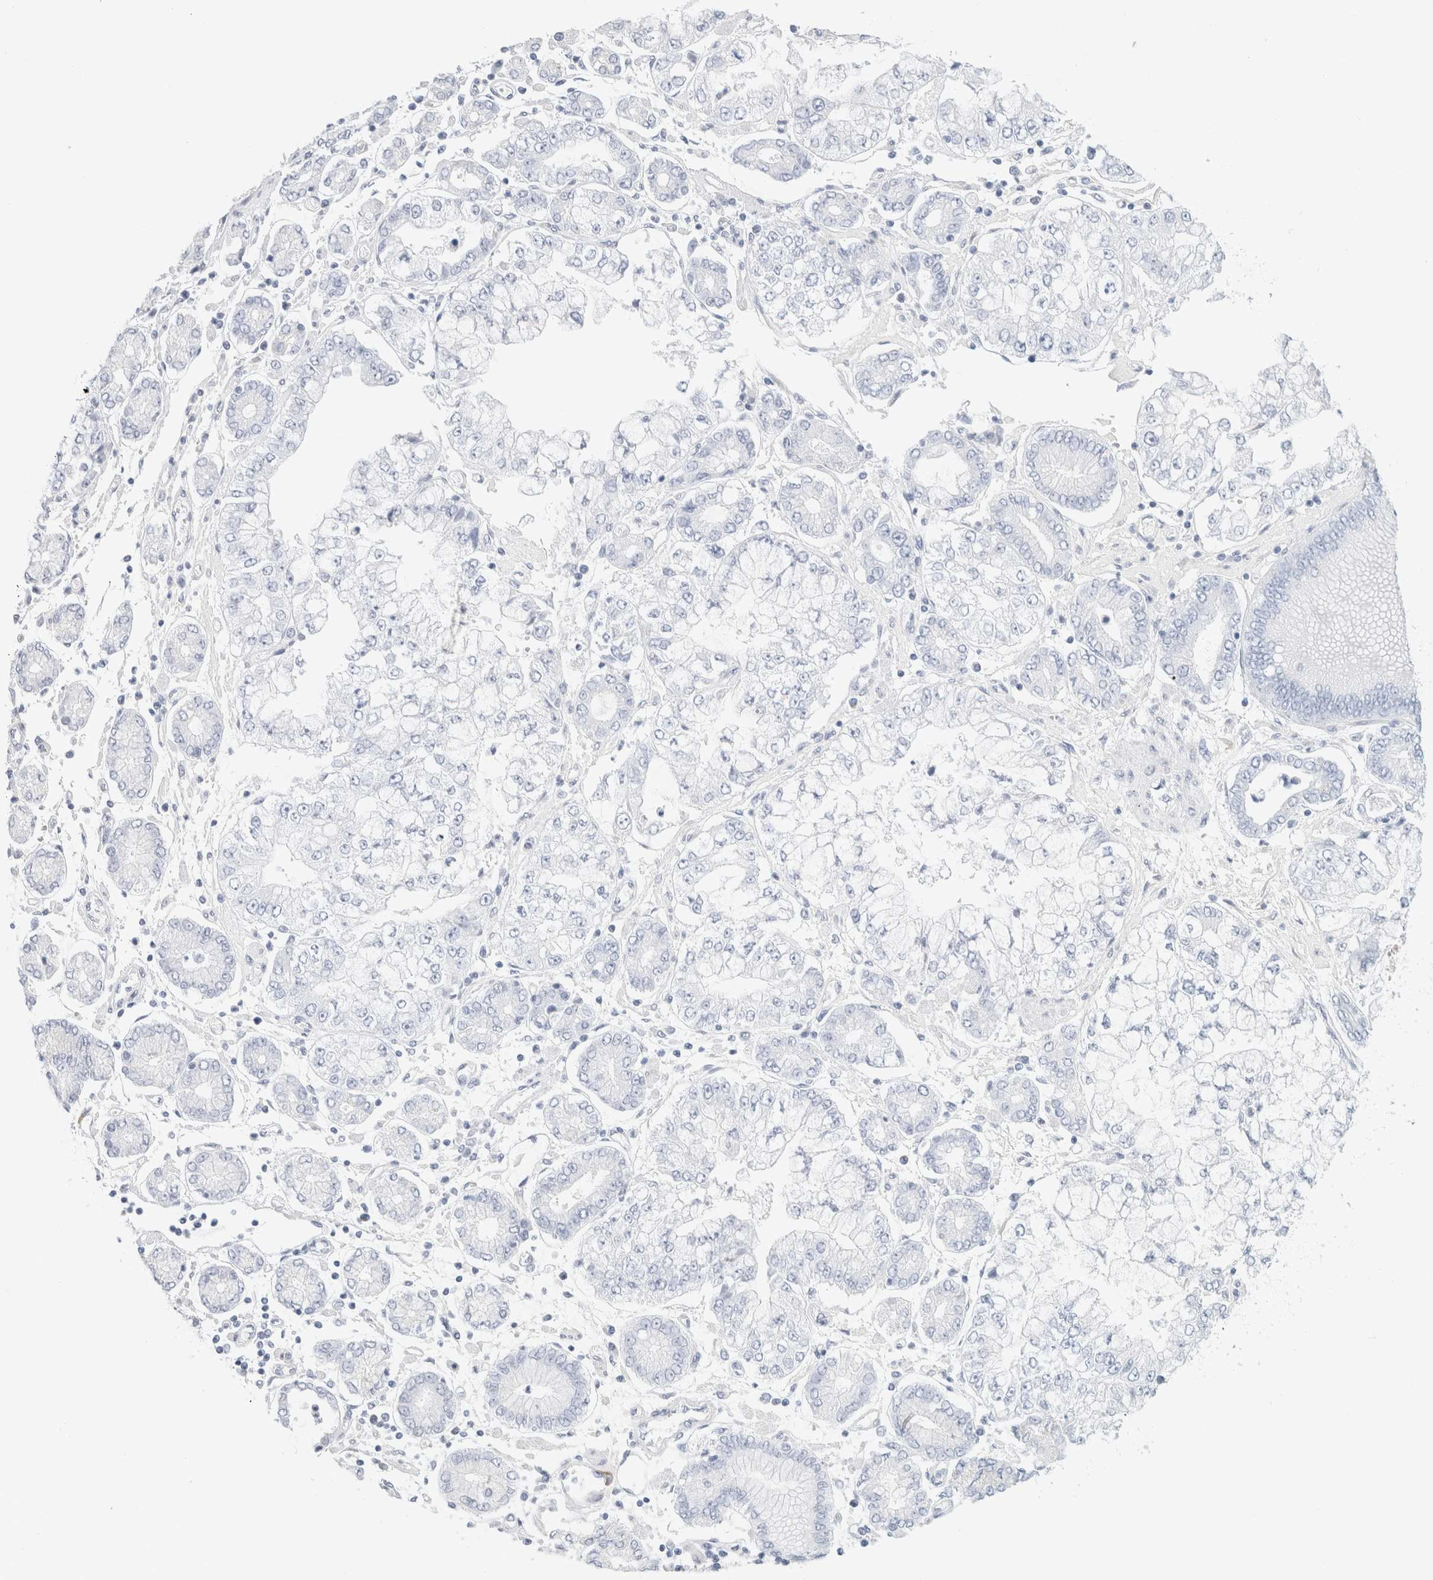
{"staining": {"intensity": "negative", "quantity": "none", "location": "none"}, "tissue": "stomach cancer", "cell_type": "Tumor cells", "image_type": "cancer", "snomed": [{"axis": "morphology", "description": "Adenocarcinoma, NOS"}, {"axis": "topography", "description": "Stomach"}], "caption": "The photomicrograph displays no staining of tumor cells in stomach cancer.", "gene": "RTN4", "patient": {"sex": "male", "age": 76}}